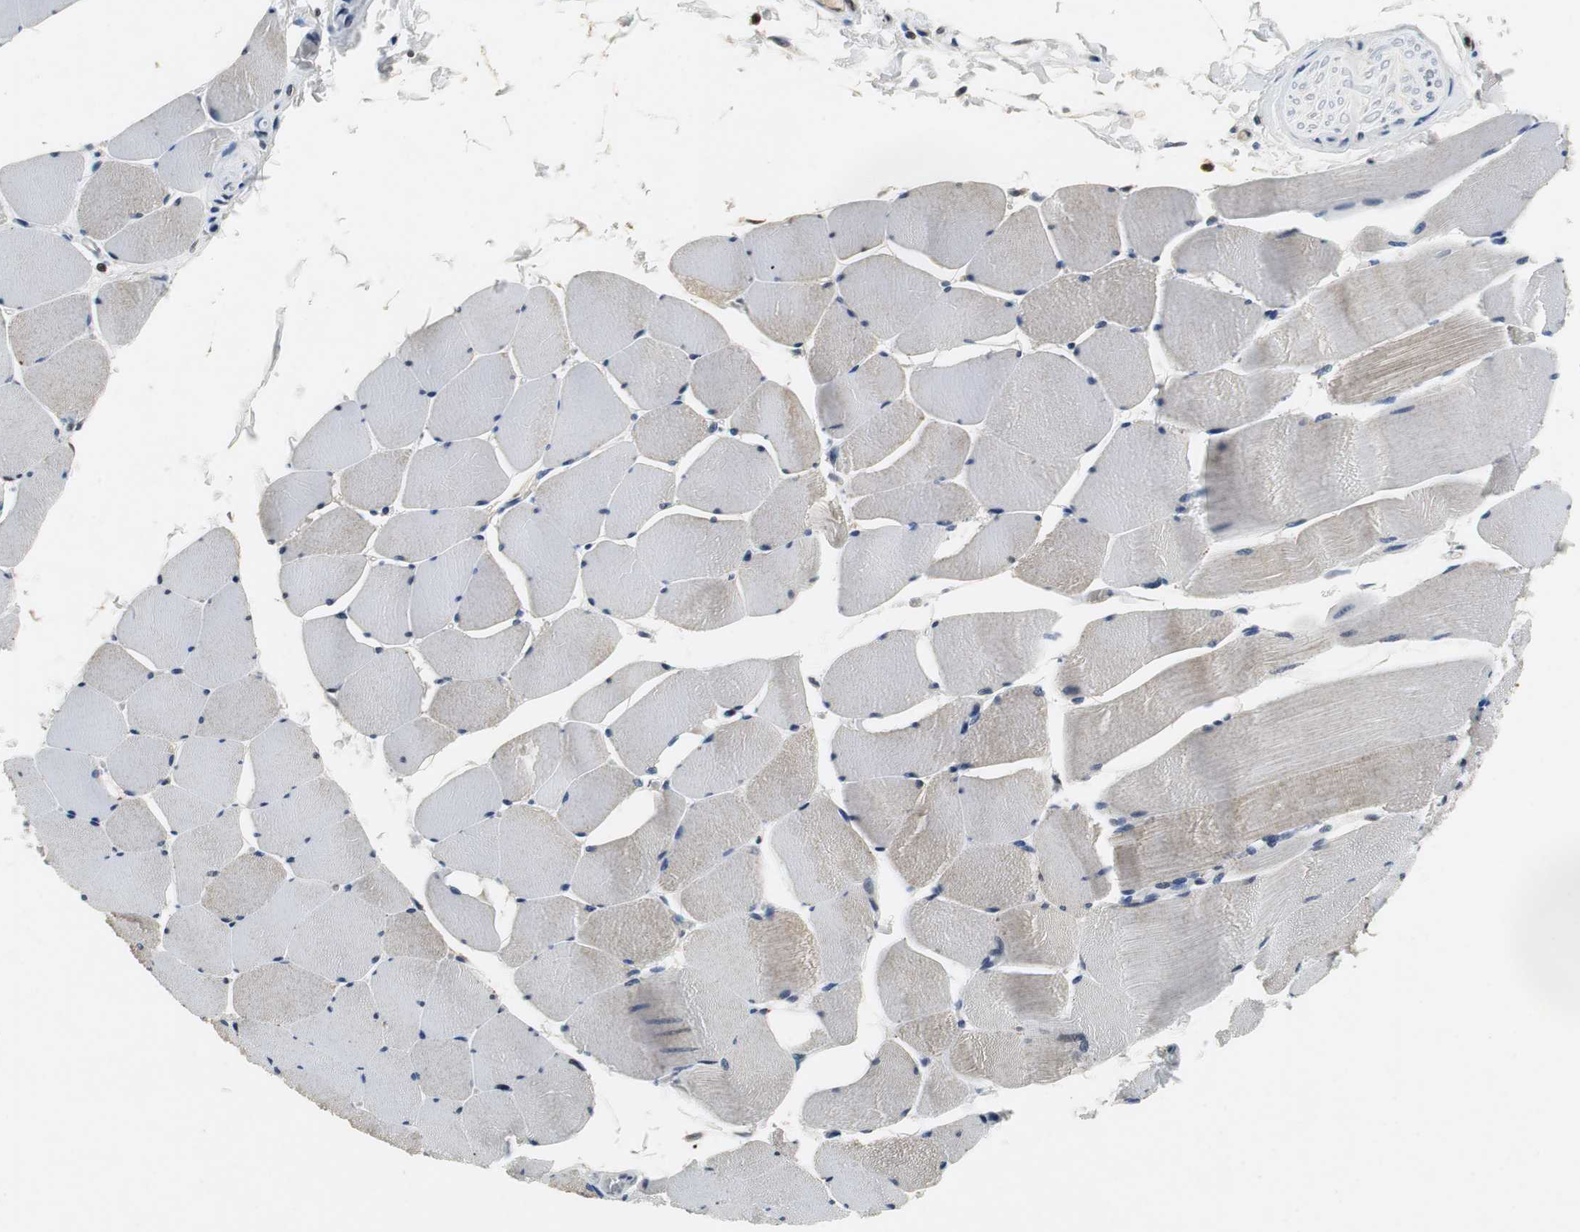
{"staining": {"intensity": "weak", "quantity": "25%-75%", "location": "cytoplasmic/membranous"}, "tissue": "skeletal muscle", "cell_type": "Myocytes", "image_type": "normal", "snomed": [{"axis": "morphology", "description": "Normal tissue, NOS"}, {"axis": "topography", "description": "Skeletal muscle"}], "caption": "DAB immunohistochemical staining of benign skeletal muscle demonstrates weak cytoplasmic/membranous protein positivity in approximately 25%-75% of myocytes.", "gene": "ORM1", "patient": {"sex": "male", "age": 62}}